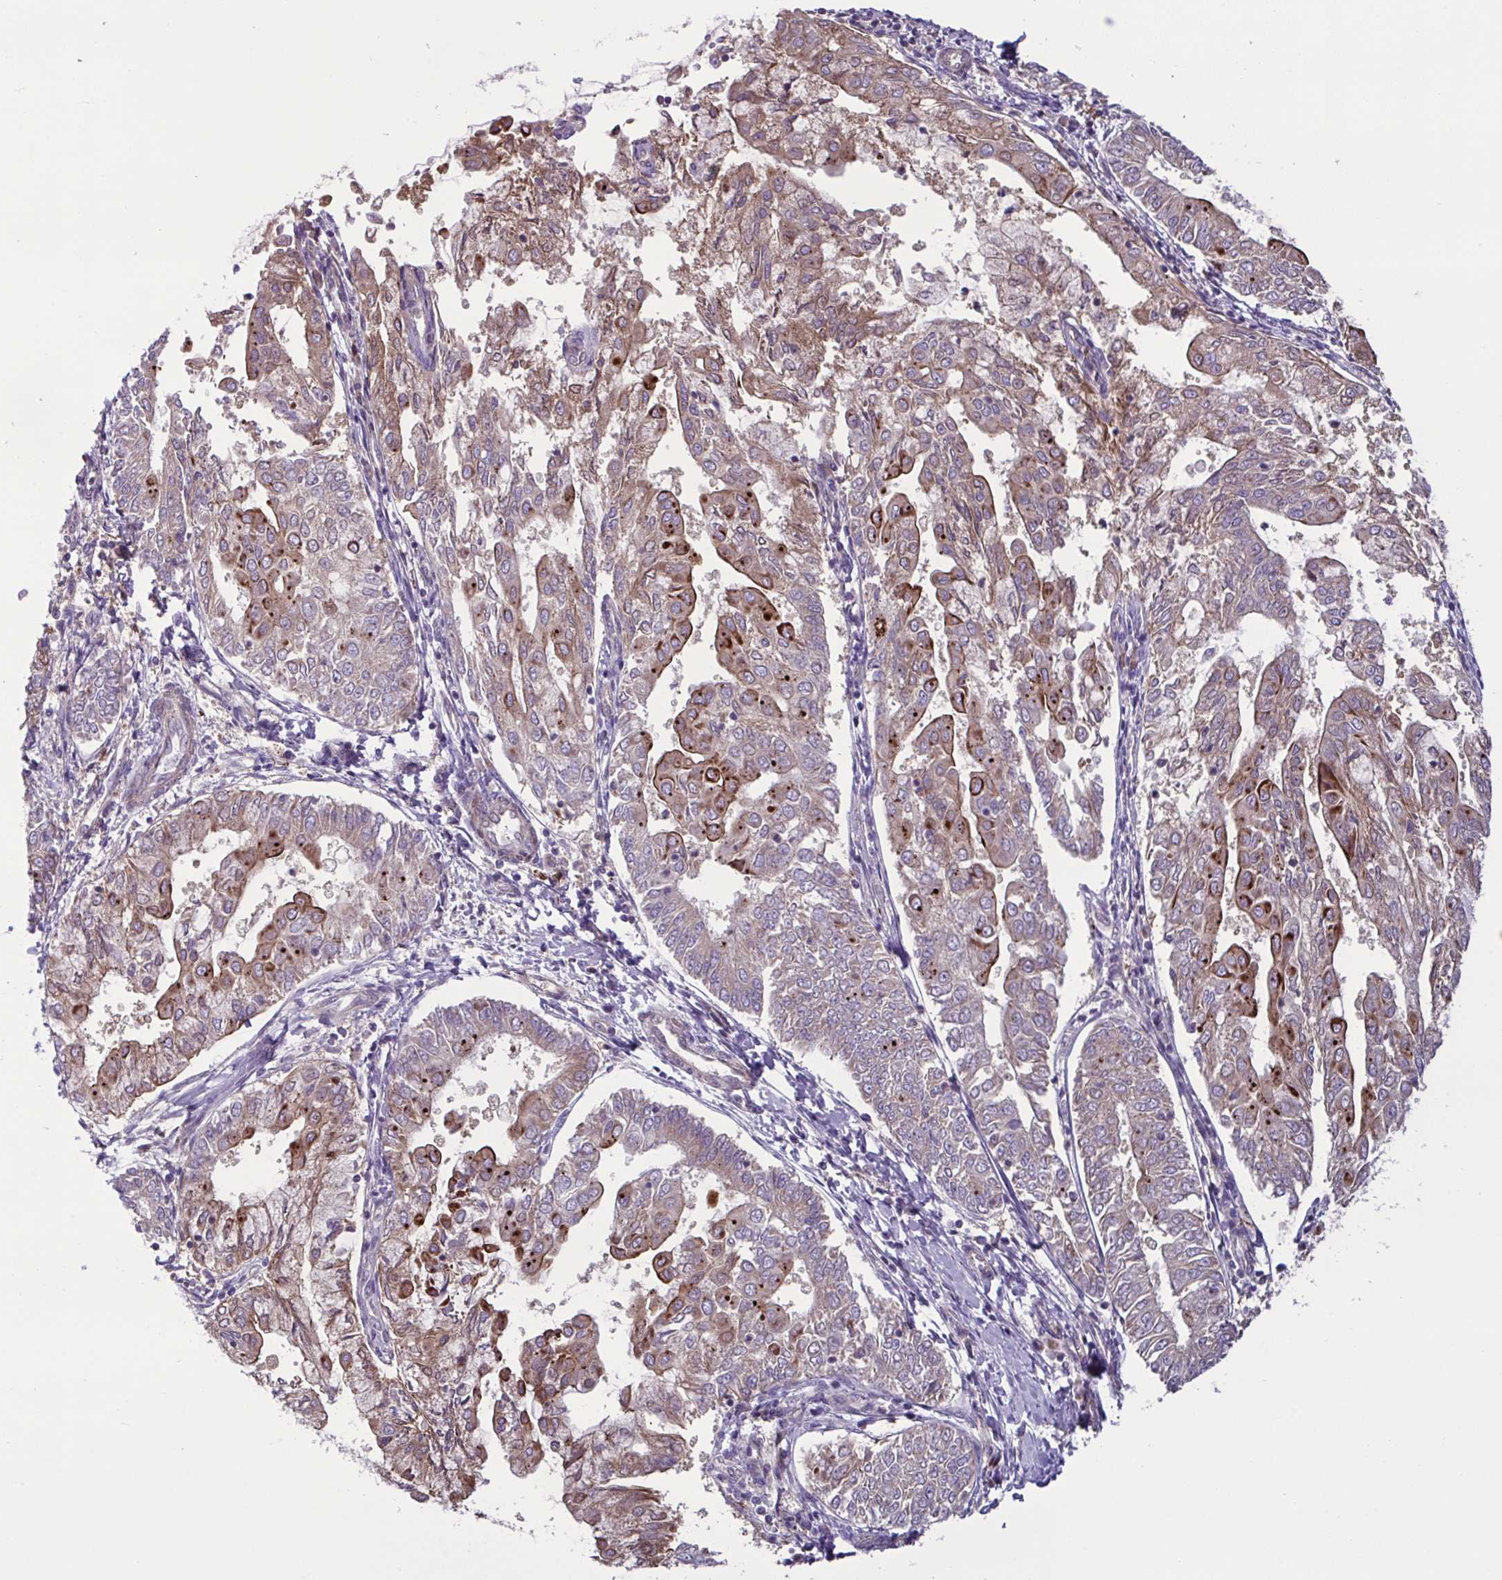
{"staining": {"intensity": "strong", "quantity": "25%-75%", "location": "cytoplasmic/membranous"}, "tissue": "endometrial cancer", "cell_type": "Tumor cells", "image_type": "cancer", "snomed": [{"axis": "morphology", "description": "Adenocarcinoma, NOS"}, {"axis": "topography", "description": "Endometrium"}], "caption": "Brown immunohistochemical staining in human adenocarcinoma (endometrial) demonstrates strong cytoplasmic/membranous staining in approximately 25%-75% of tumor cells. Using DAB (3,3'-diaminobenzidine) (brown) and hematoxylin (blue) stains, captured at high magnification using brightfield microscopy.", "gene": "GLTP", "patient": {"sex": "female", "age": 68}}